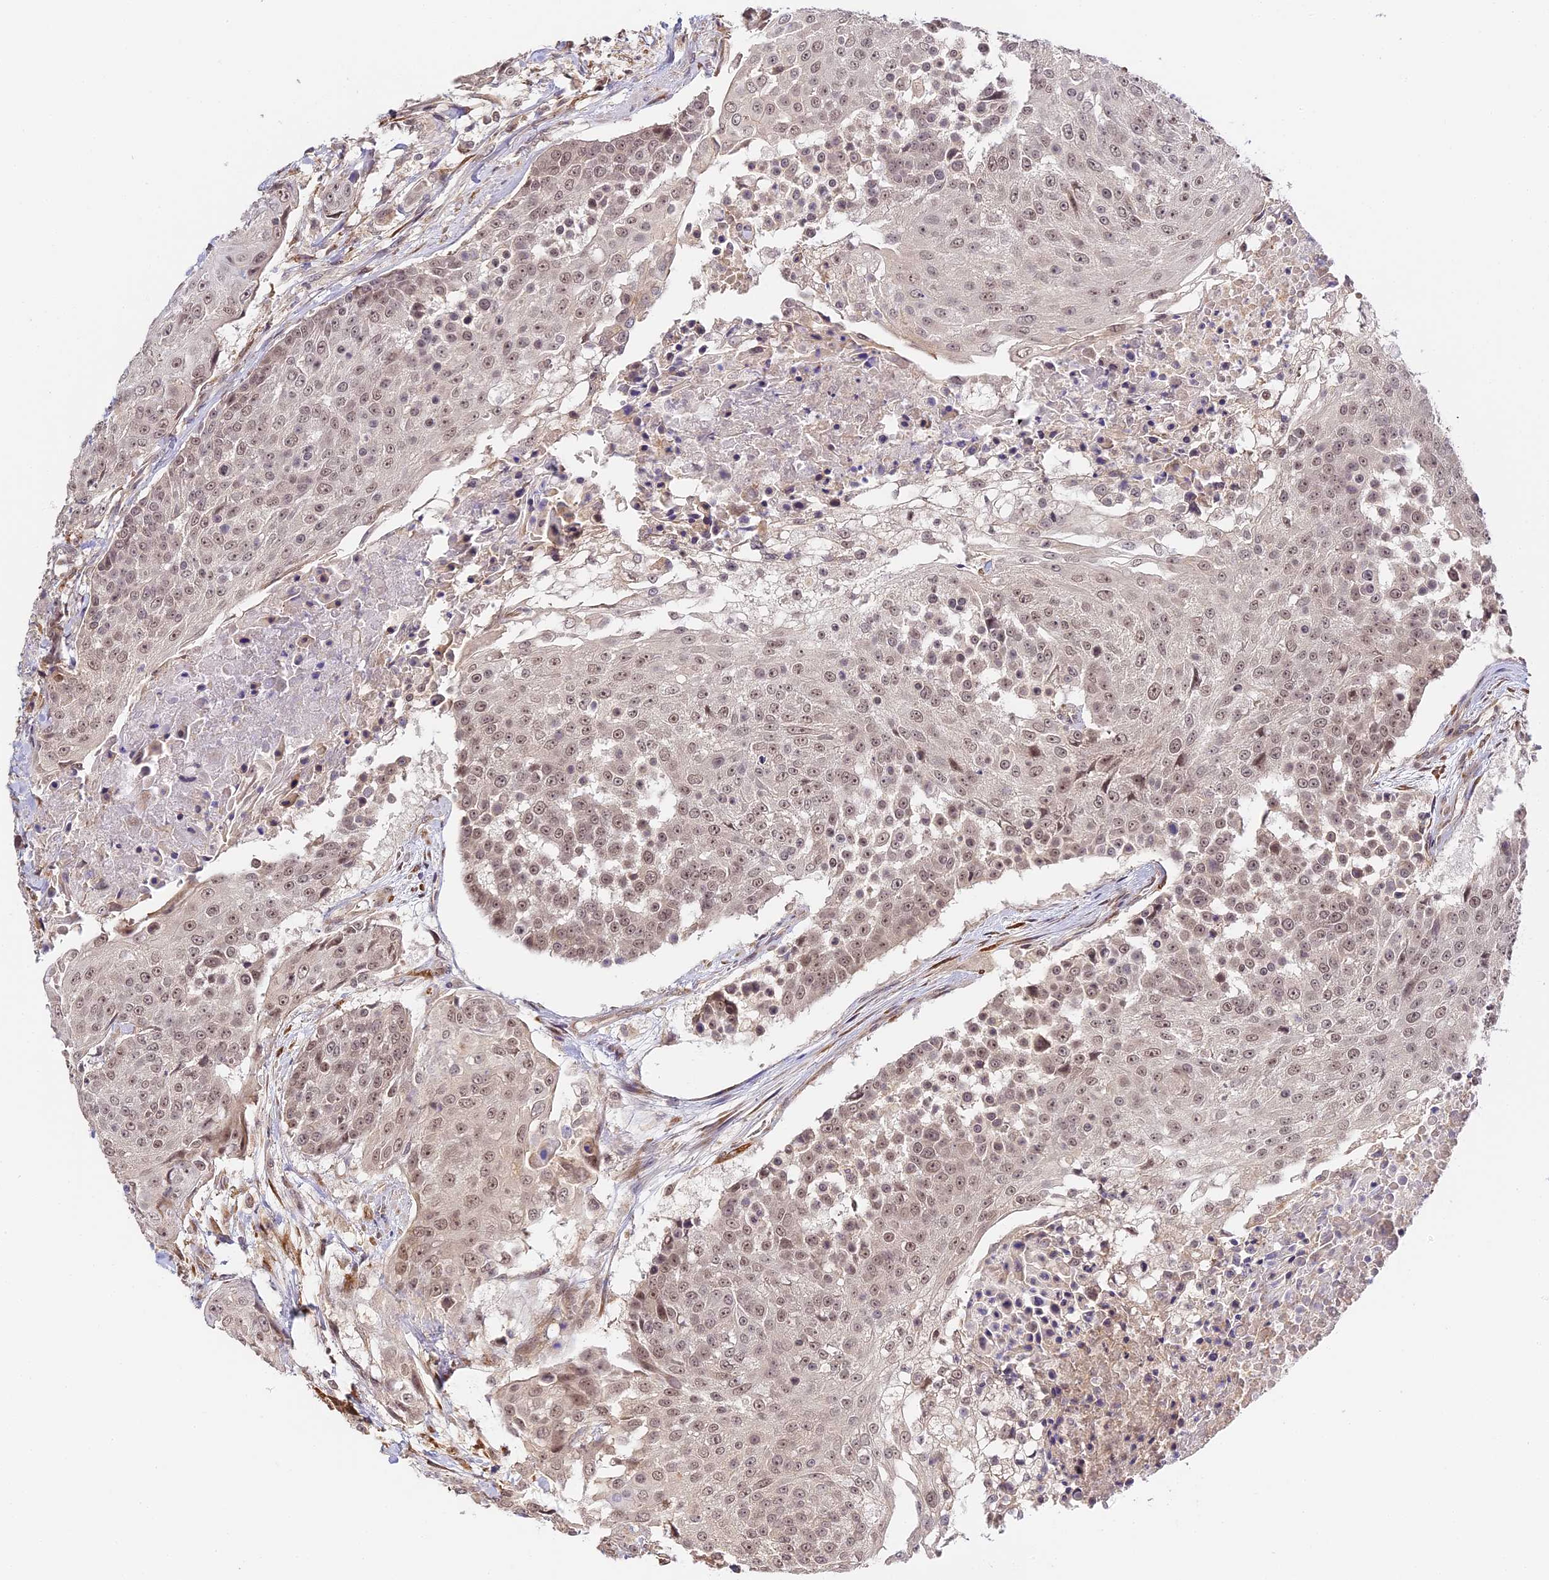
{"staining": {"intensity": "weak", "quantity": ">75%", "location": "nuclear"}, "tissue": "urothelial cancer", "cell_type": "Tumor cells", "image_type": "cancer", "snomed": [{"axis": "morphology", "description": "Urothelial carcinoma, High grade"}, {"axis": "topography", "description": "Urinary bladder"}], "caption": "Brown immunohistochemical staining in human urothelial carcinoma (high-grade) displays weak nuclear positivity in about >75% of tumor cells. Nuclei are stained in blue.", "gene": "IMPACT", "patient": {"sex": "female", "age": 63}}